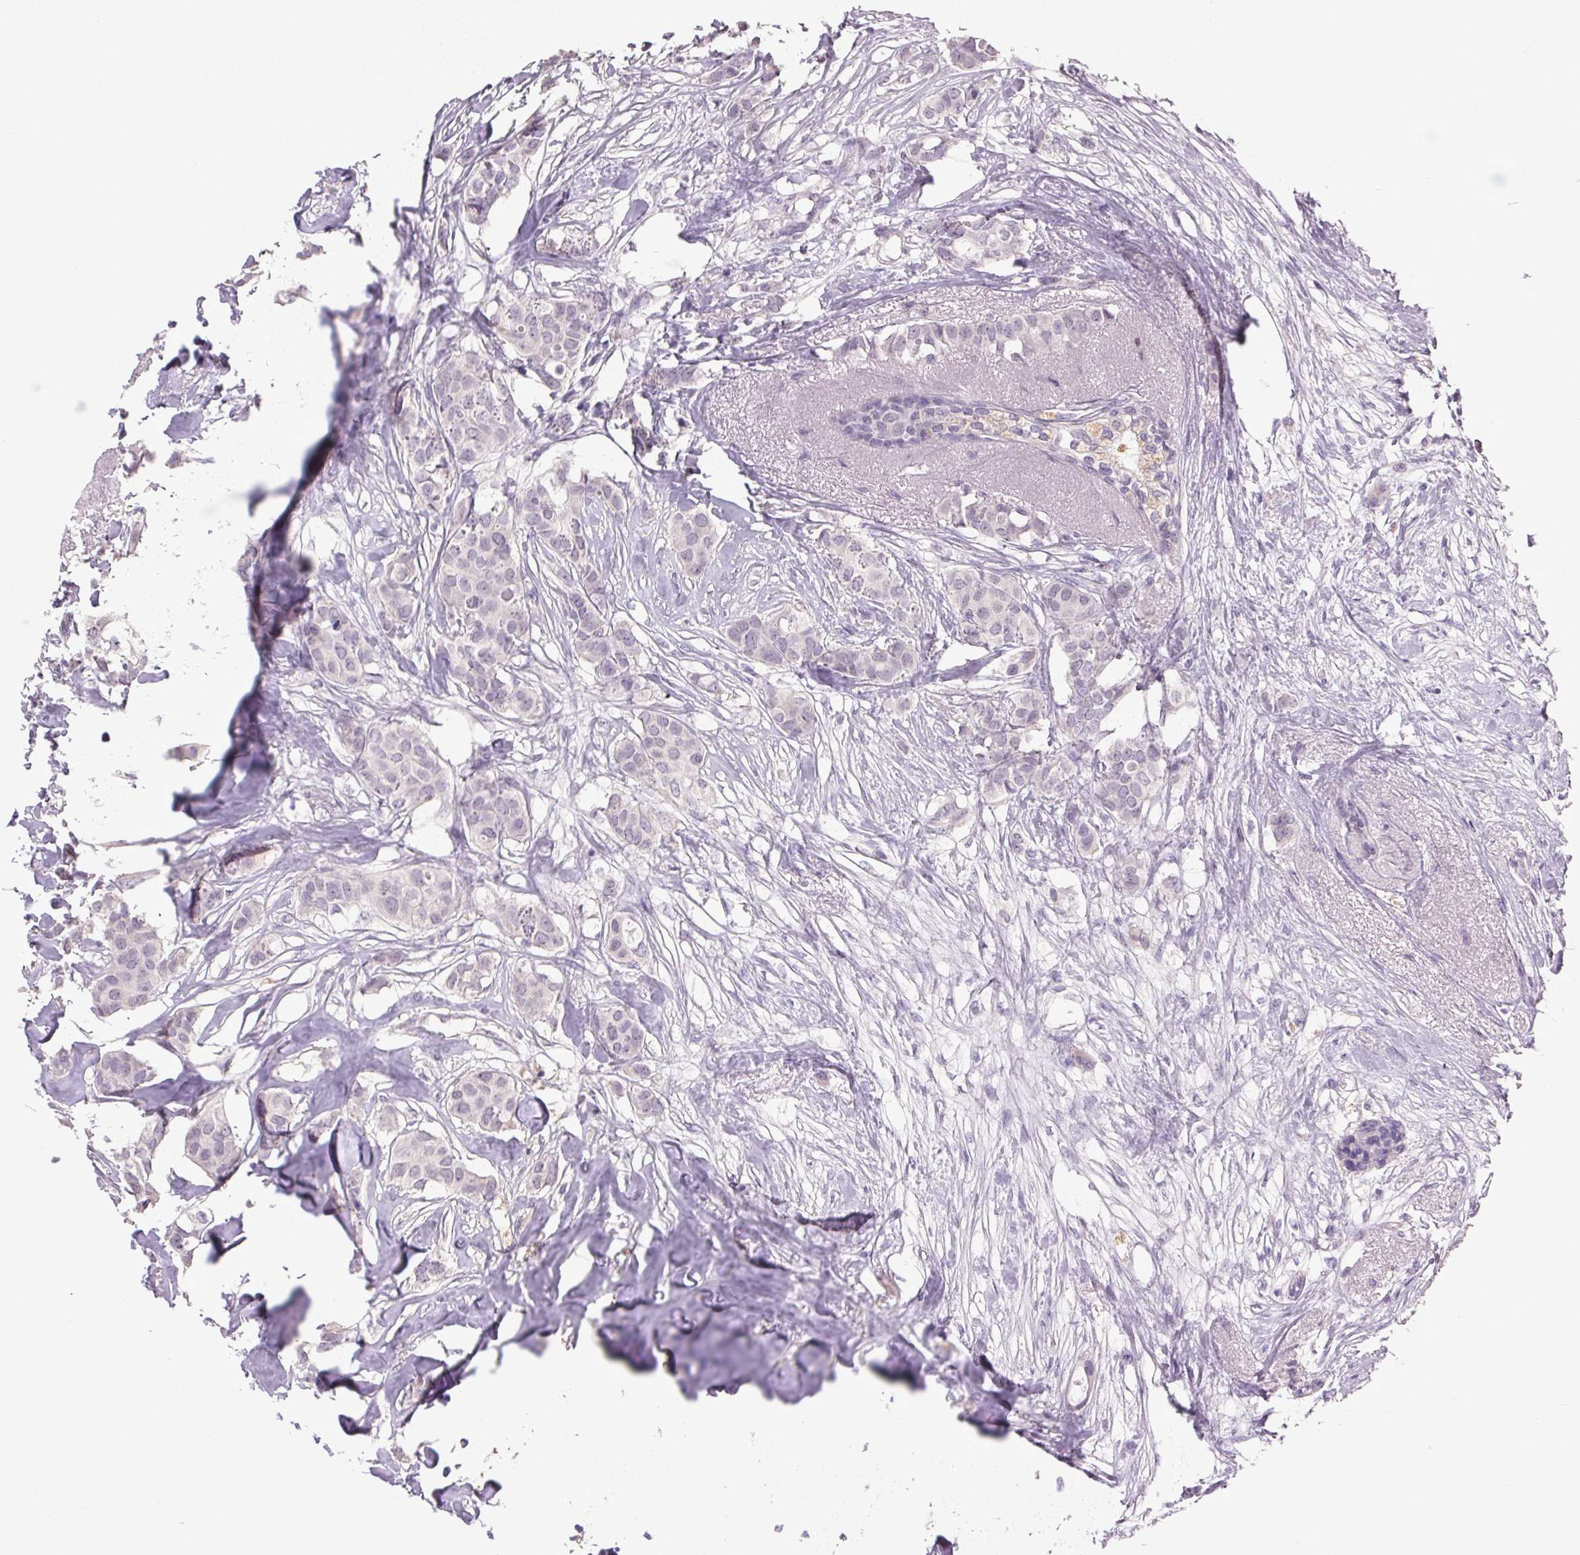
{"staining": {"intensity": "negative", "quantity": "none", "location": "none"}, "tissue": "breast cancer", "cell_type": "Tumor cells", "image_type": "cancer", "snomed": [{"axis": "morphology", "description": "Duct carcinoma"}, {"axis": "topography", "description": "Breast"}], "caption": "Breast cancer was stained to show a protein in brown. There is no significant staining in tumor cells.", "gene": "TRDN", "patient": {"sex": "female", "age": 62}}